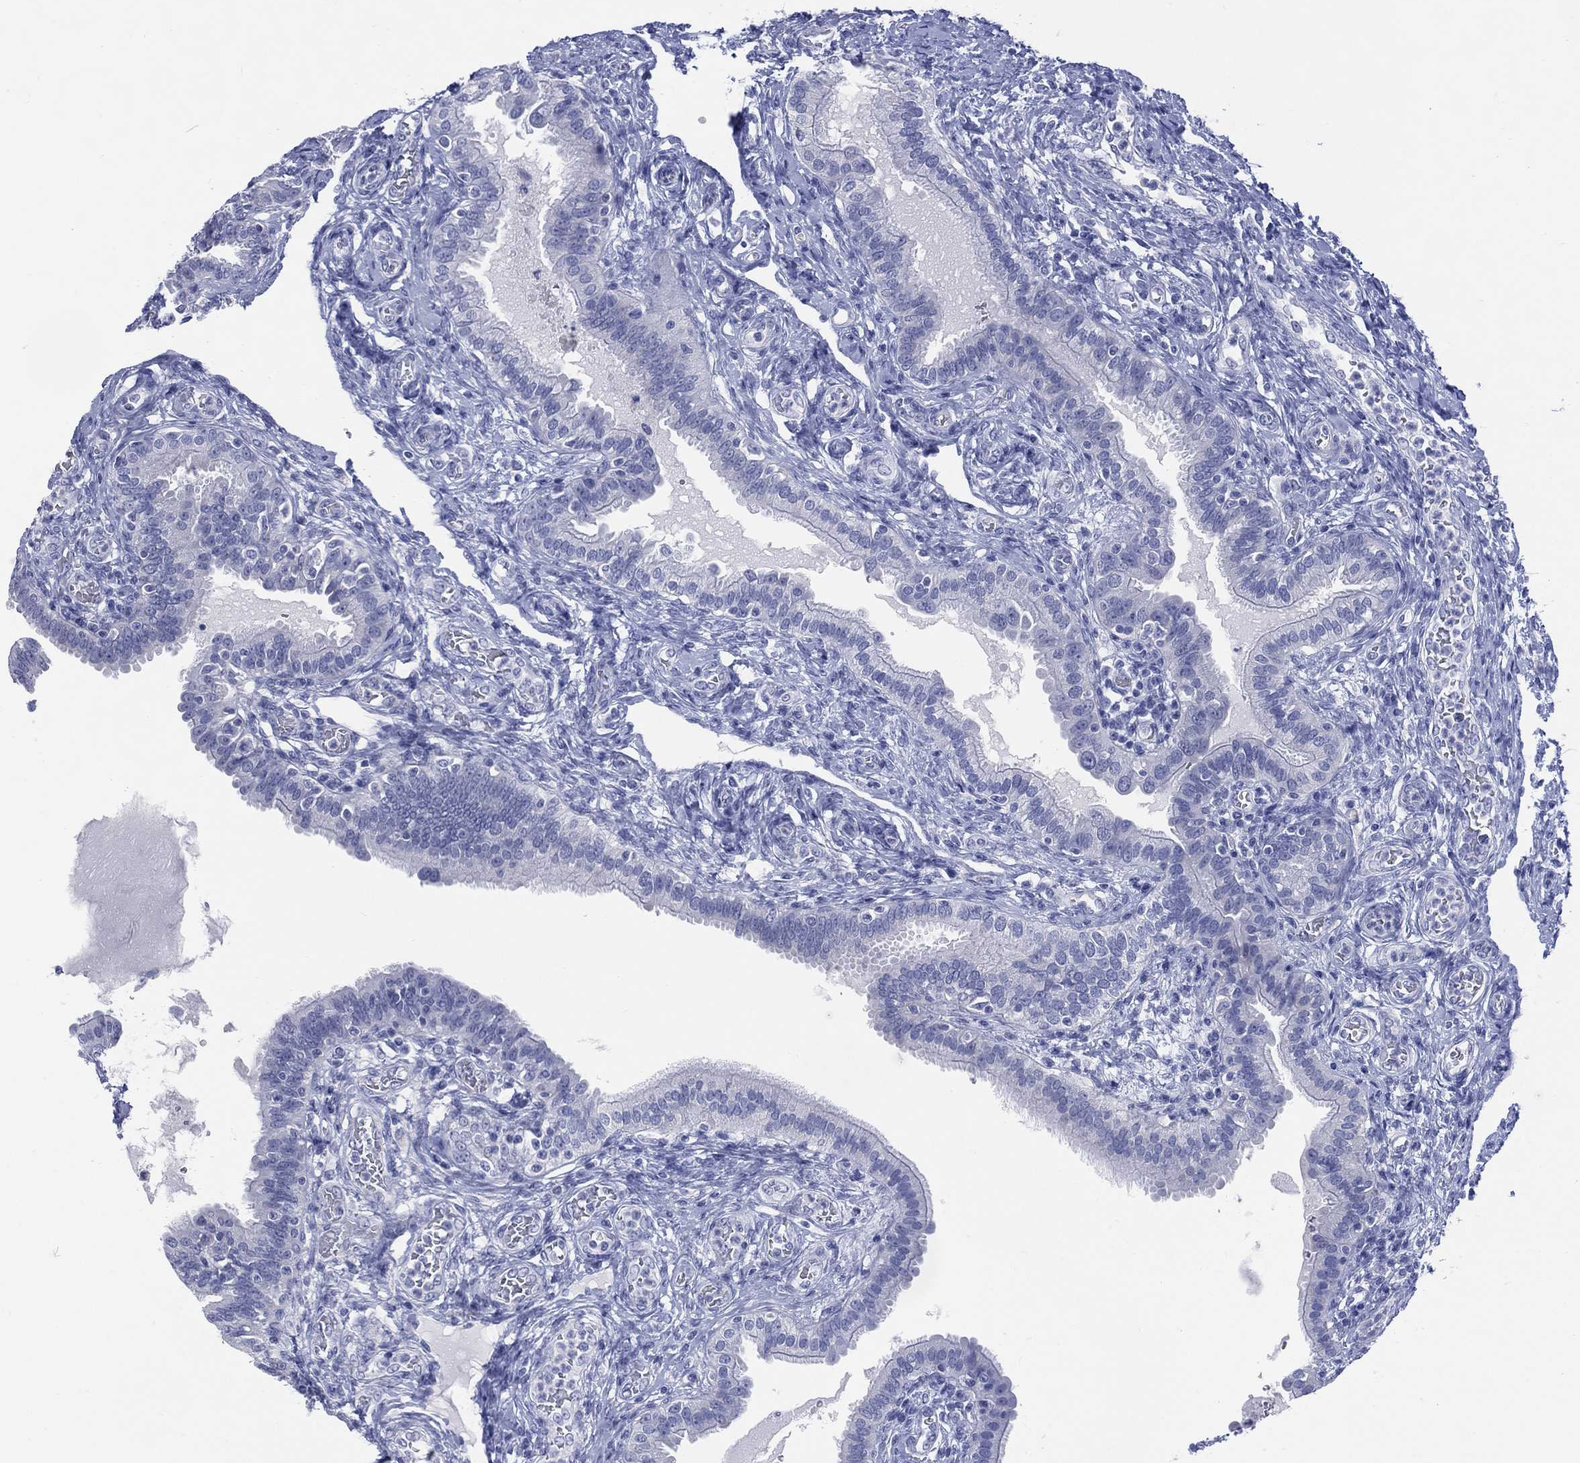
{"staining": {"intensity": "negative", "quantity": "none", "location": "none"}, "tissue": "fallopian tube", "cell_type": "Glandular cells", "image_type": "normal", "snomed": [{"axis": "morphology", "description": "Normal tissue, NOS"}, {"axis": "topography", "description": "Fallopian tube"}, {"axis": "topography", "description": "Ovary"}], "caption": "A high-resolution photomicrograph shows IHC staining of unremarkable fallopian tube, which reveals no significant staining in glandular cells. (DAB (3,3'-diaminobenzidine) immunohistochemistry, high magnification).", "gene": "ENSG00000285953", "patient": {"sex": "female", "age": 41}}